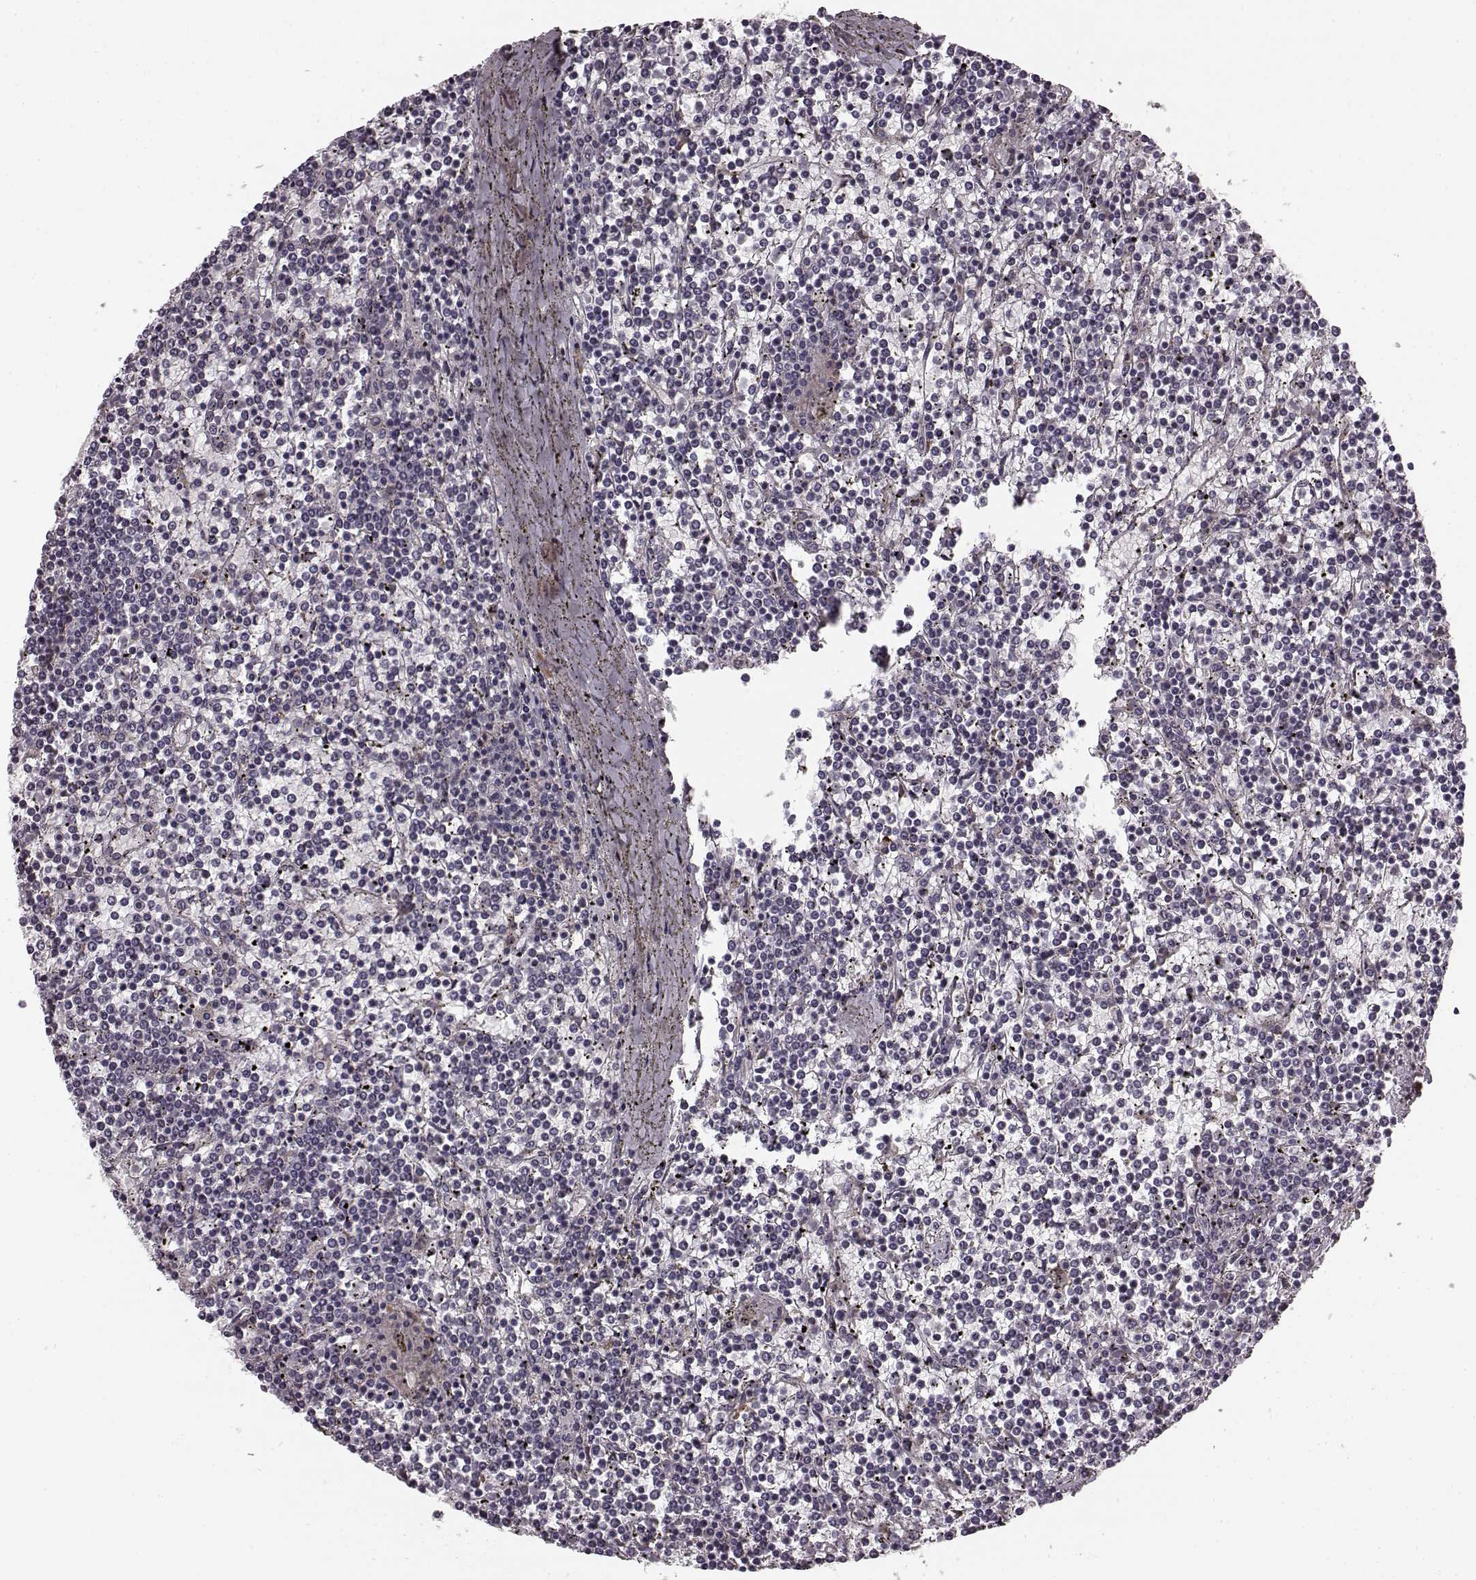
{"staining": {"intensity": "negative", "quantity": "none", "location": "none"}, "tissue": "lymphoma", "cell_type": "Tumor cells", "image_type": "cancer", "snomed": [{"axis": "morphology", "description": "Malignant lymphoma, non-Hodgkin's type, Low grade"}, {"axis": "topography", "description": "Spleen"}], "caption": "This histopathology image is of low-grade malignant lymphoma, non-Hodgkin's type stained with IHC to label a protein in brown with the nuclei are counter-stained blue. There is no expression in tumor cells.", "gene": "FAM234B", "patient": {"sex": "female", "age": 19}}